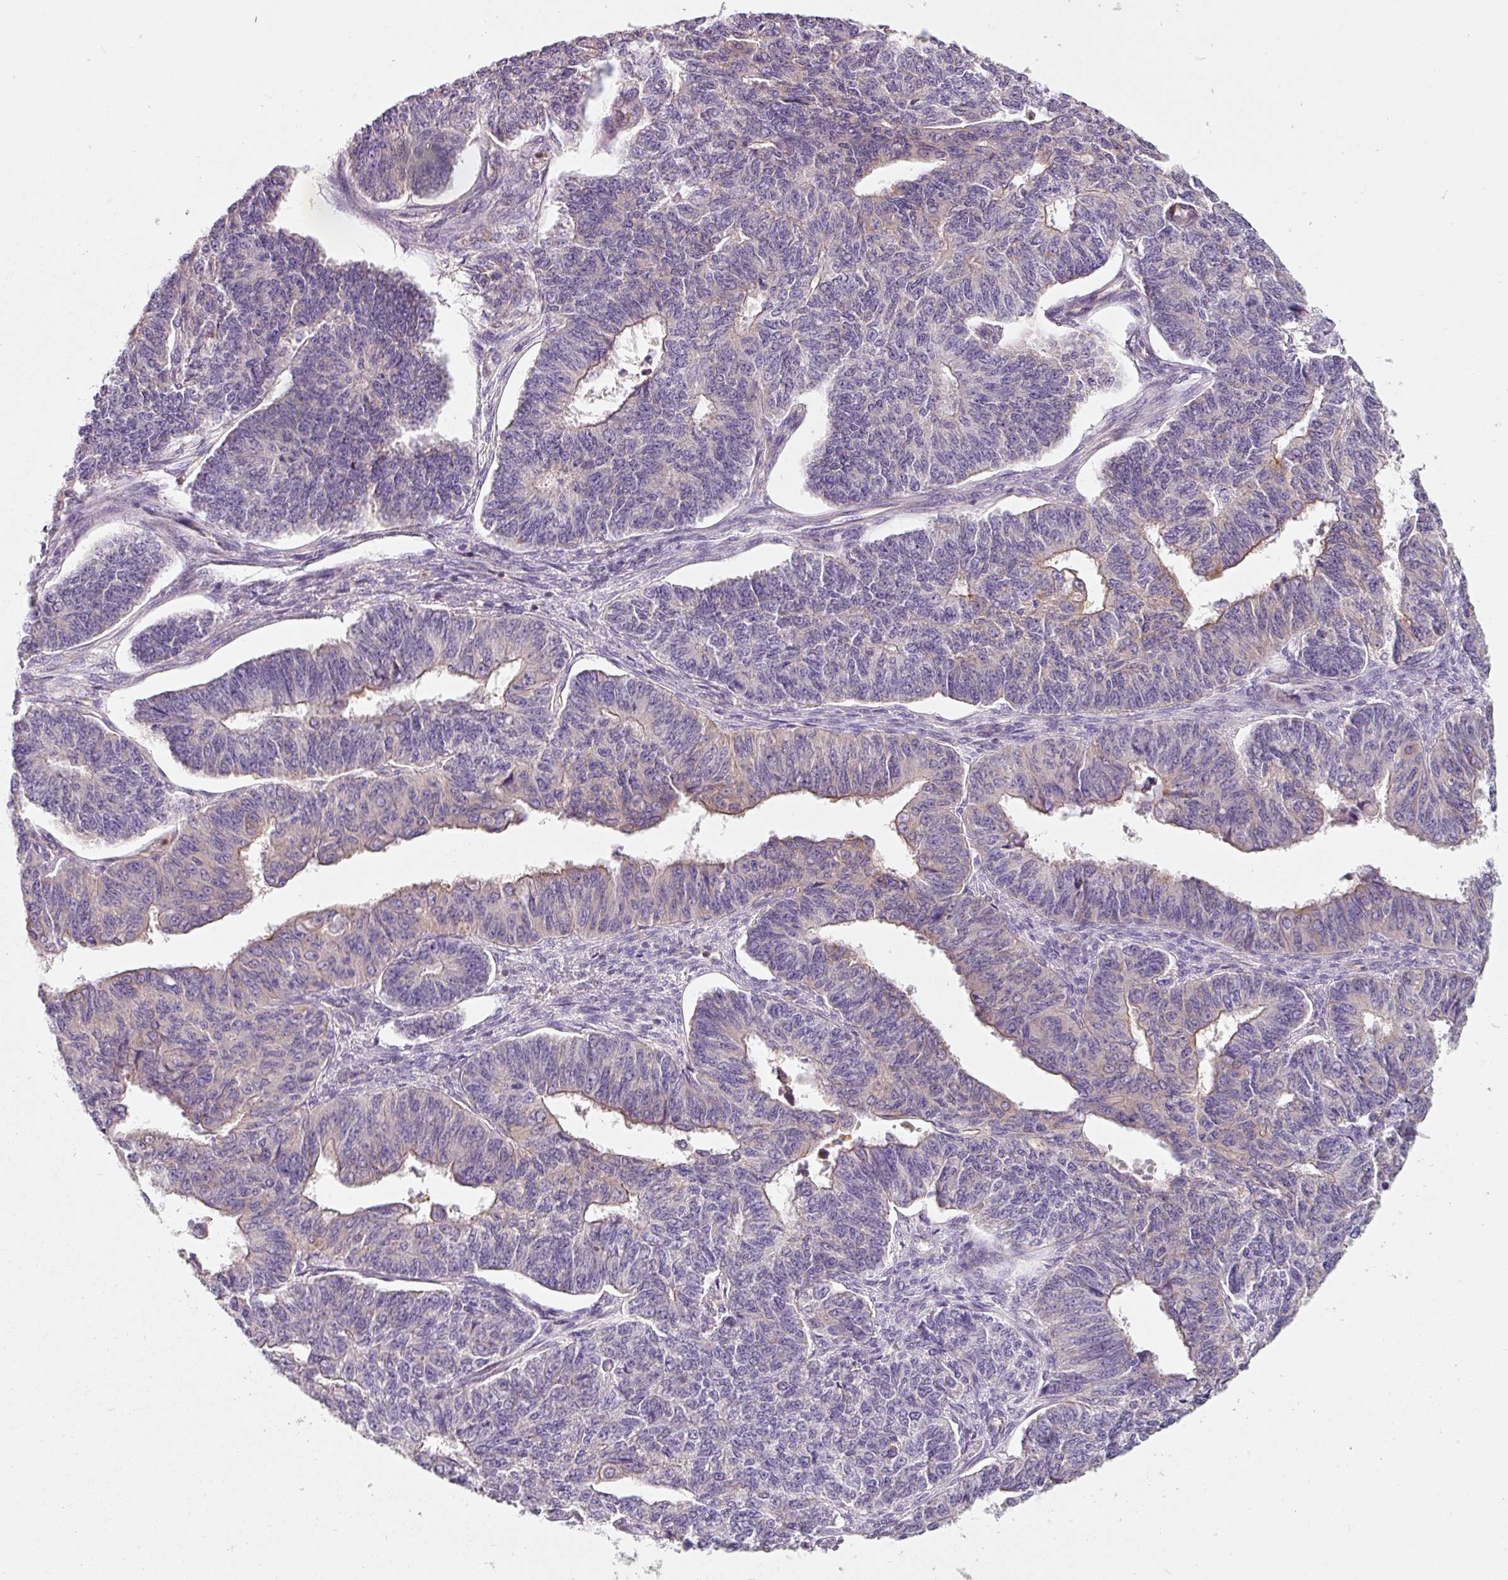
{"staining": {"intensity": "weak", "quantity": "<25%", "location": "cytoplasmic/membranous"}, "tissue": "endometrial cancer", "cell_type": "Tumor cells", "image_type": "cancer", "snomed": [{"axis": "morphology", "description": "Adenocarcinoma, NOS"}, {"axis": "topography", "description": "Endometrium"}], "caption": "Immunohistochemistry histopathology image of human adenocarcinoma (endometrial) stained for a protein (brown), which reveals no positivity in tumor cells. (DAB (3,3'-diaminobenzidine) immunohistochemistry, high magnification).", "gene": "IQGAP2", "patient": {"sex": "female", "age": 32}}